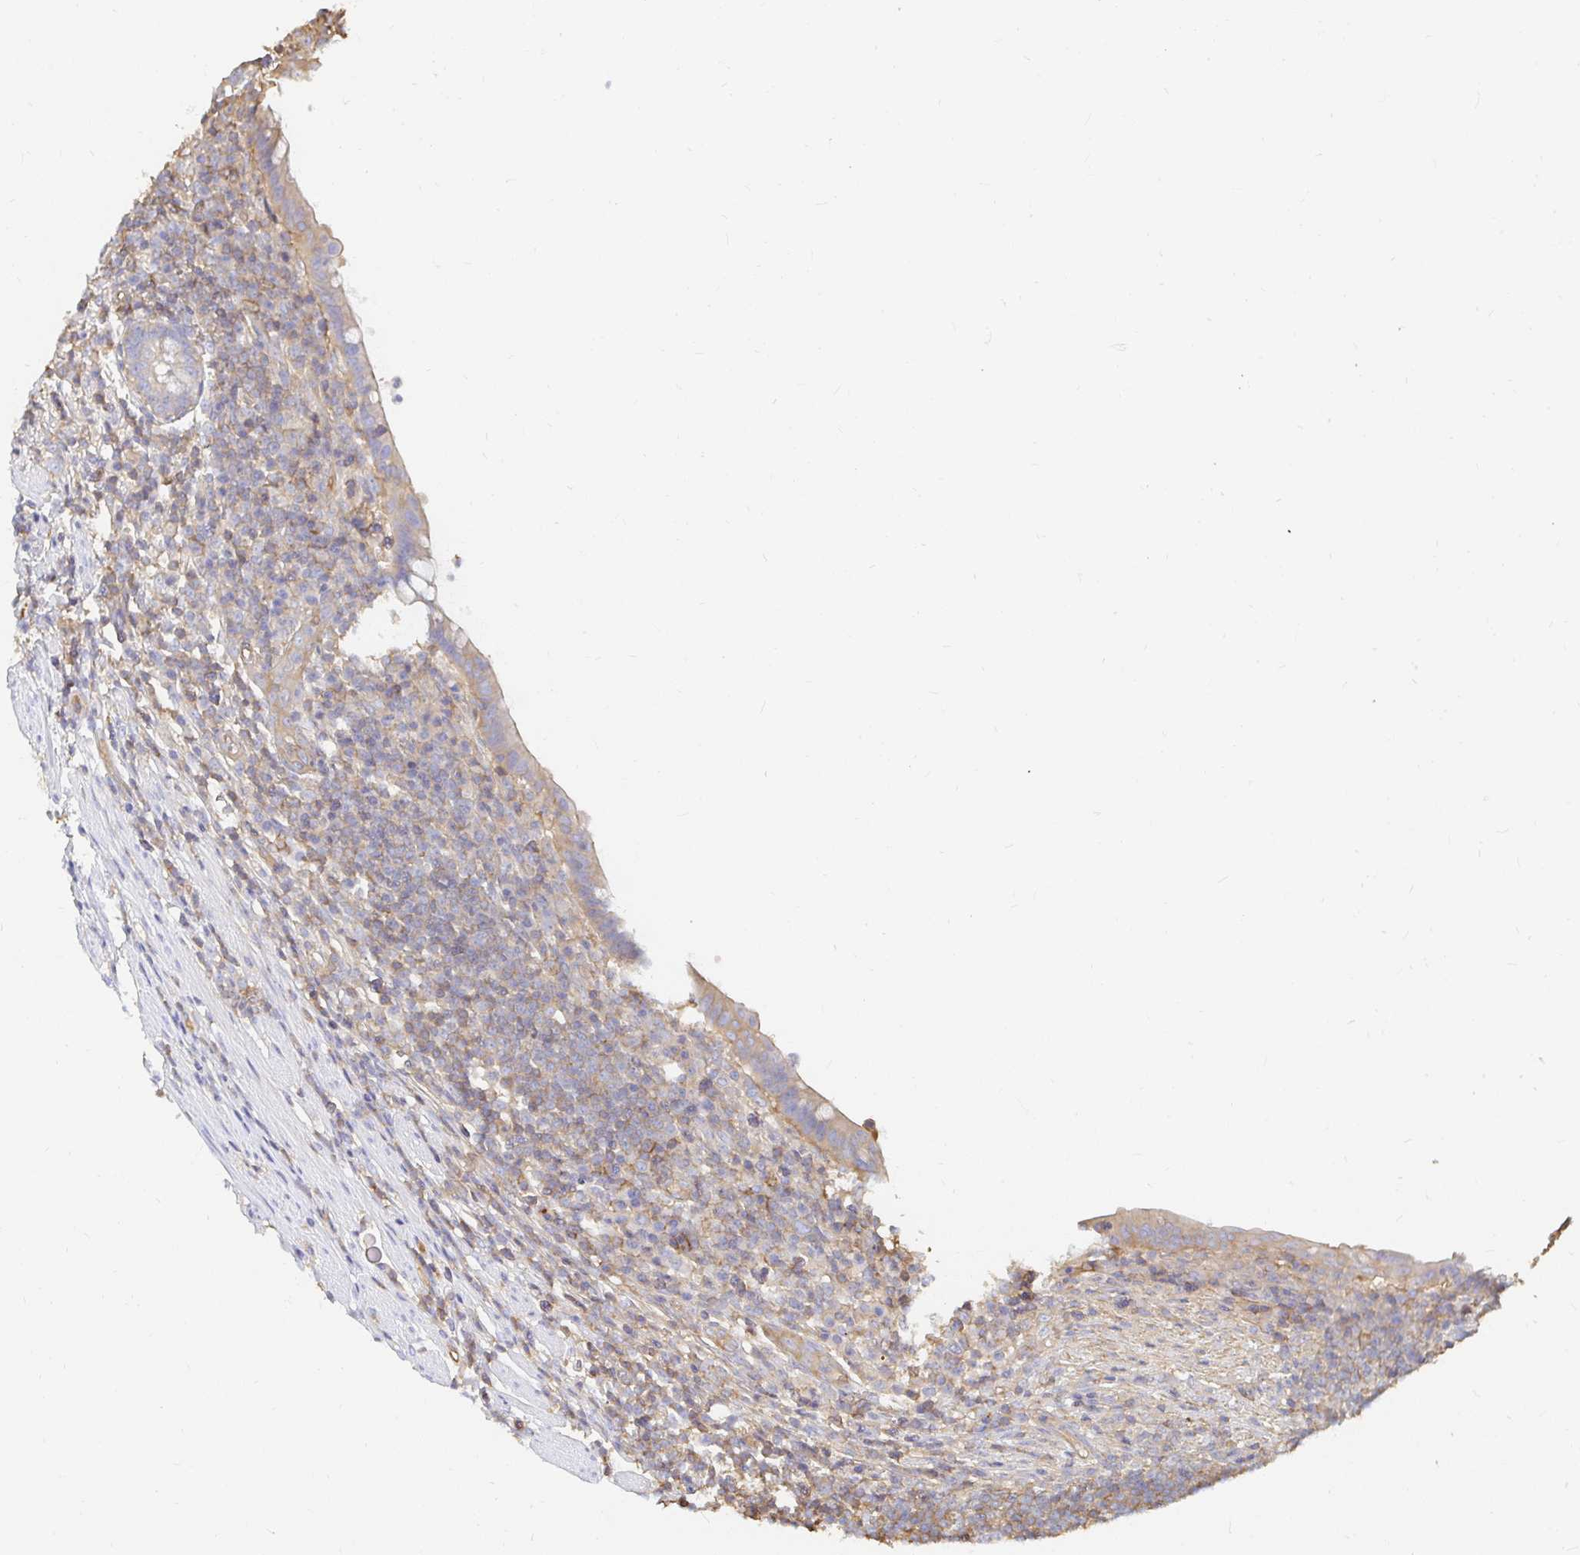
{"staining": {"intensity": "weak", "quantity": "25%-75%", "location": "cytoplasmic/membranous"}, "tissue": "appendix", "cell_type": "Glandular cells", "image_type": "normal", "snomed": [{"axis": "morphology", "description": "Normal tissue, NOS"}, {"axis": "topography", "description": "Appendix"}], "caption": "The histopathology image demonstrates immunohistochemical staining of unremarkable appendix. There is weak cytoplasmic/membranous staining is present in about 25%-75% of glandular cells.", "gene": "TSPAN19", "patient": {"sex": "female", "age": 56}}